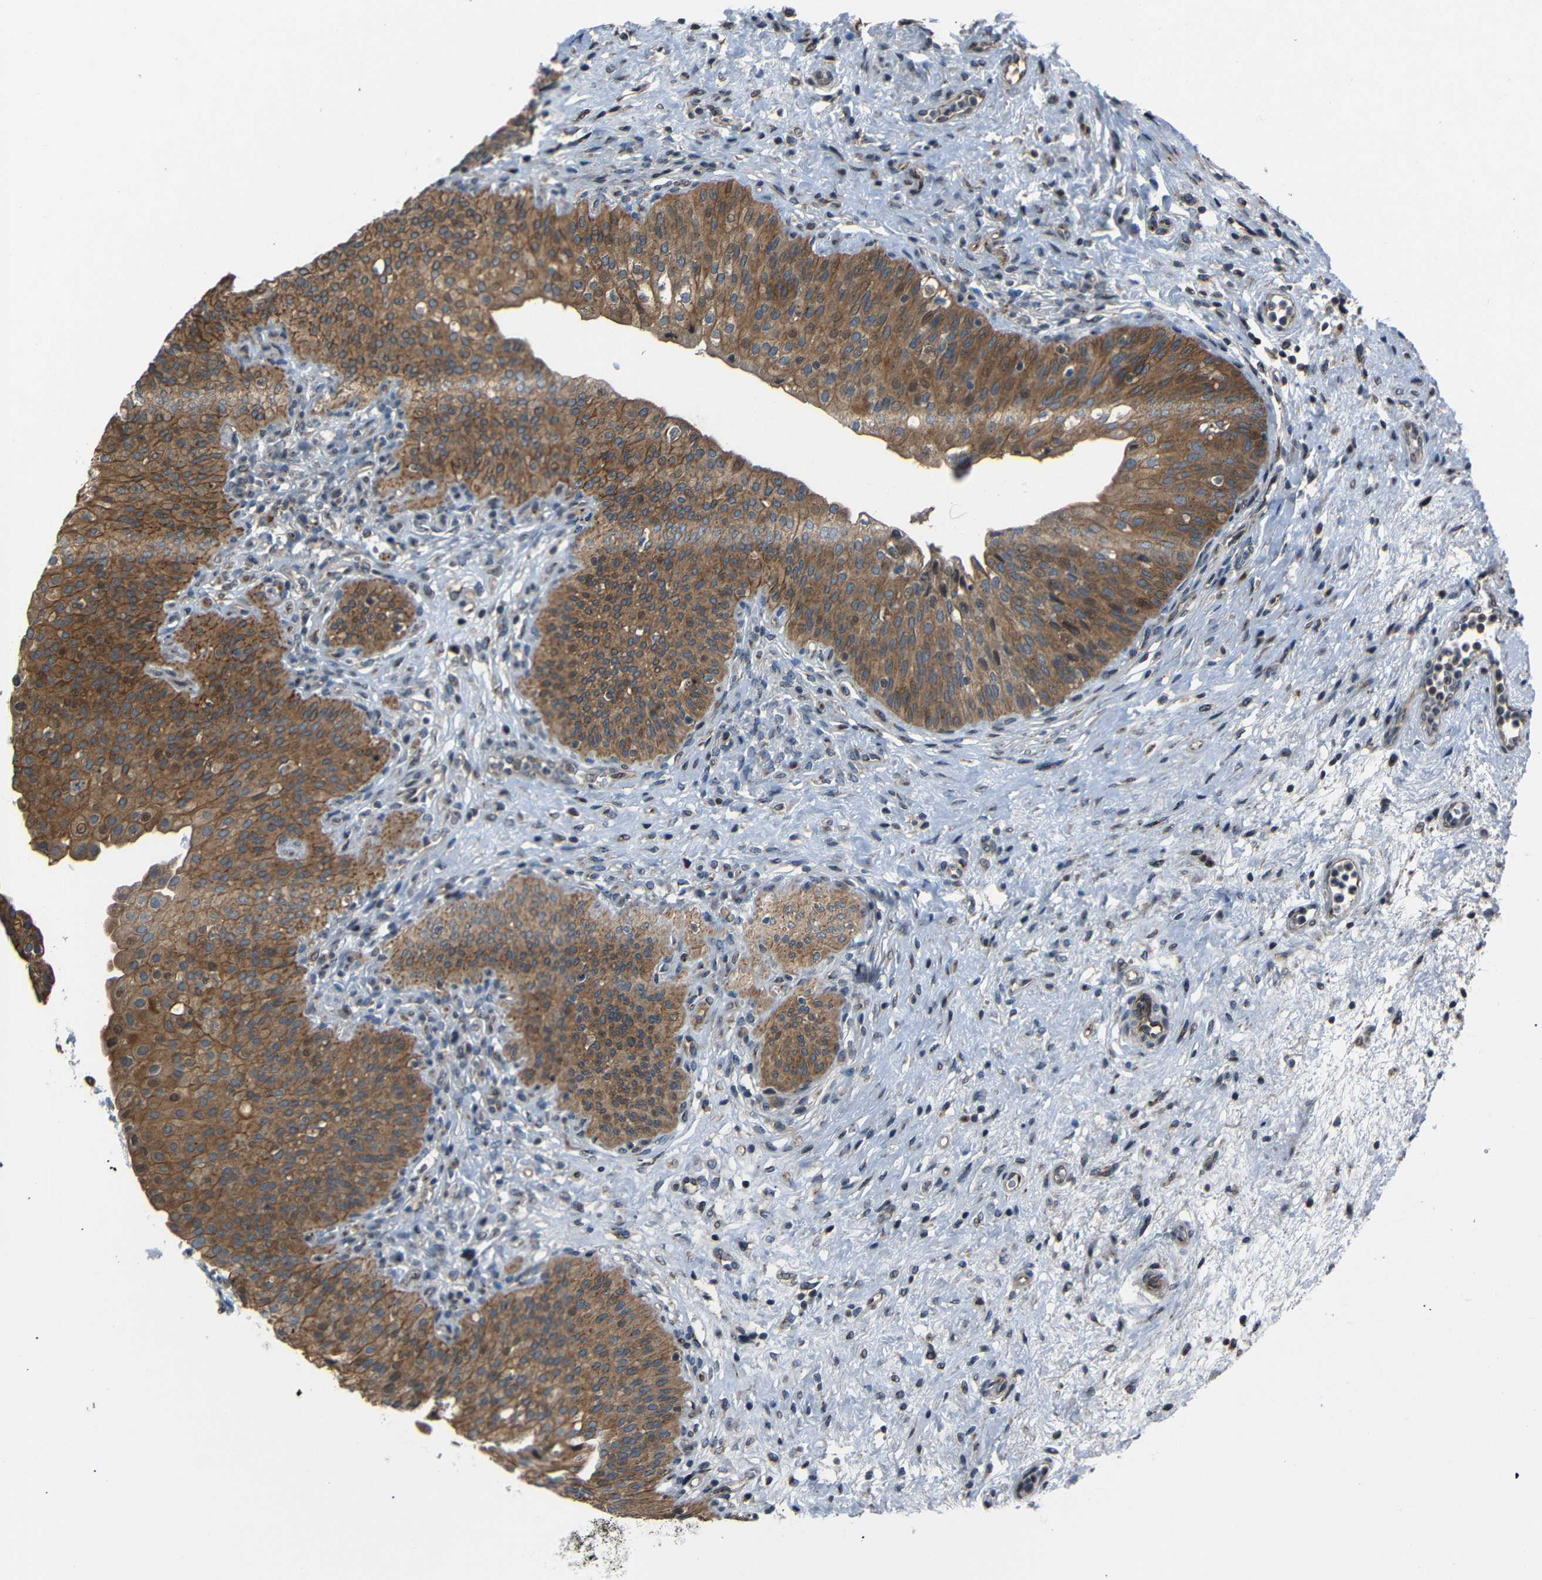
{"staining": {"intensity": "moderate", "quantity": ">75%", "location": "cytoplasmic/membranous"}, "tissue": "urinary bladder", "cell_type": "Urothelial cells", "image_type": "normal", "snomed": [{"axis": "morphology", "description": "Normal tissue, NOS"}, {"axis": "topography", "description": "Urinary bladder"}], "caption": "Approximately >75% of urothelial cells in benign human urinary bladder exhibit moderate cytoplasmic/membranous protein staining as visualized by brown immunohistochemical staining.", "gene": "AKAP9", "patient": {"sex": "male", "age": 46}}